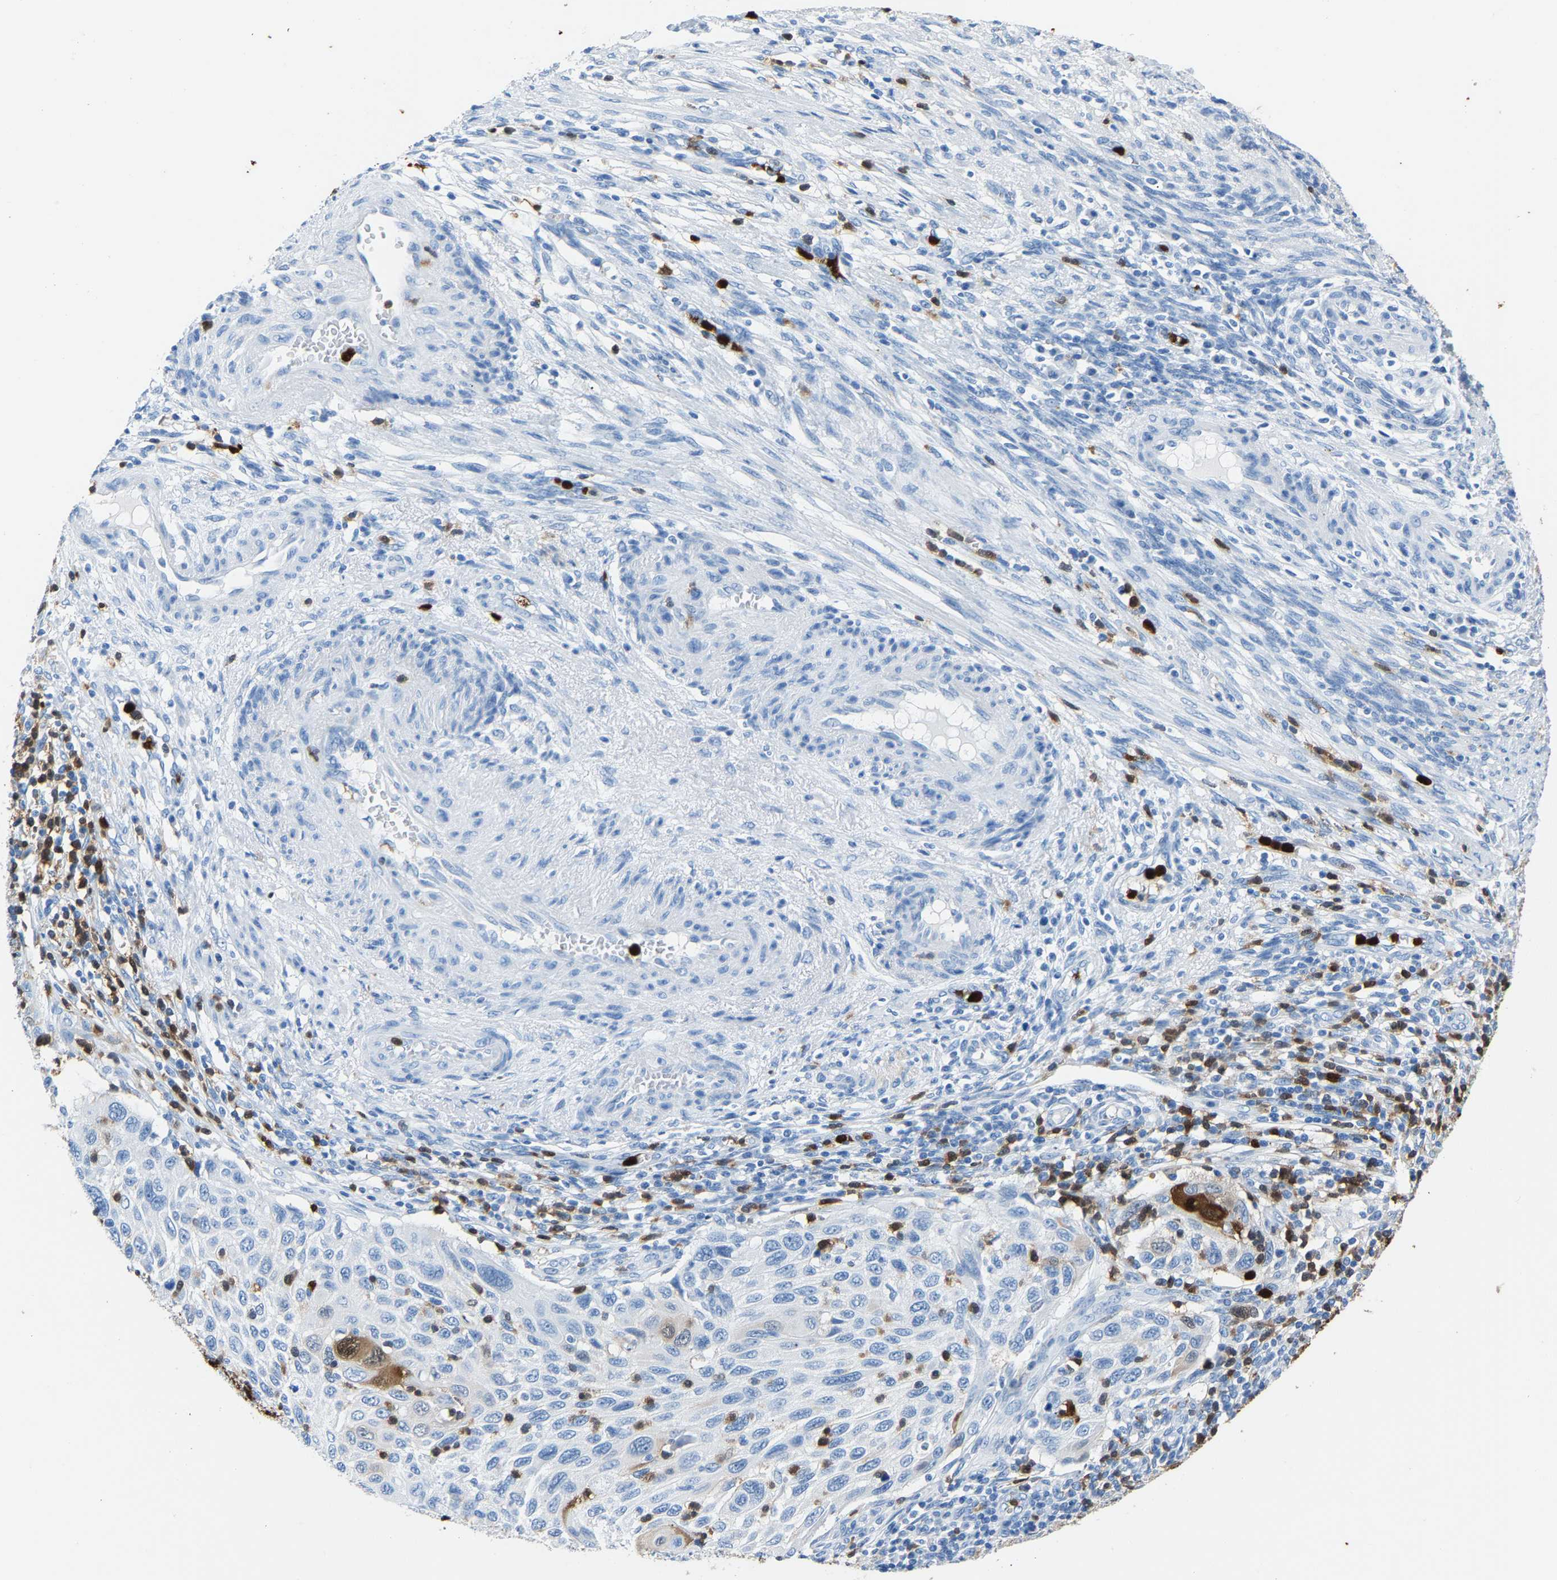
{"staining": {"intensity": "moderate", "quantity": "<25%", "location": "cytoplasmic/membranous,nuclear"}, "tissue": "cervical cancer", "cell_type": "Tumor cells", "image_type": "cancer", "snomed": [{"axis": "morphology", "description": "Squamous cell carcinoma, NOS"}, {"axis": "topography", "description": "Cervix"}], "caption": "Moderate cytoplasmic/membranous and nuclear staining for a protein is seen in about <25% of tumor cells of cervical cancer using immunohistochemistry (IHC).", "gene": "S100P", "patient": {"sex": "female", "age": 70}}